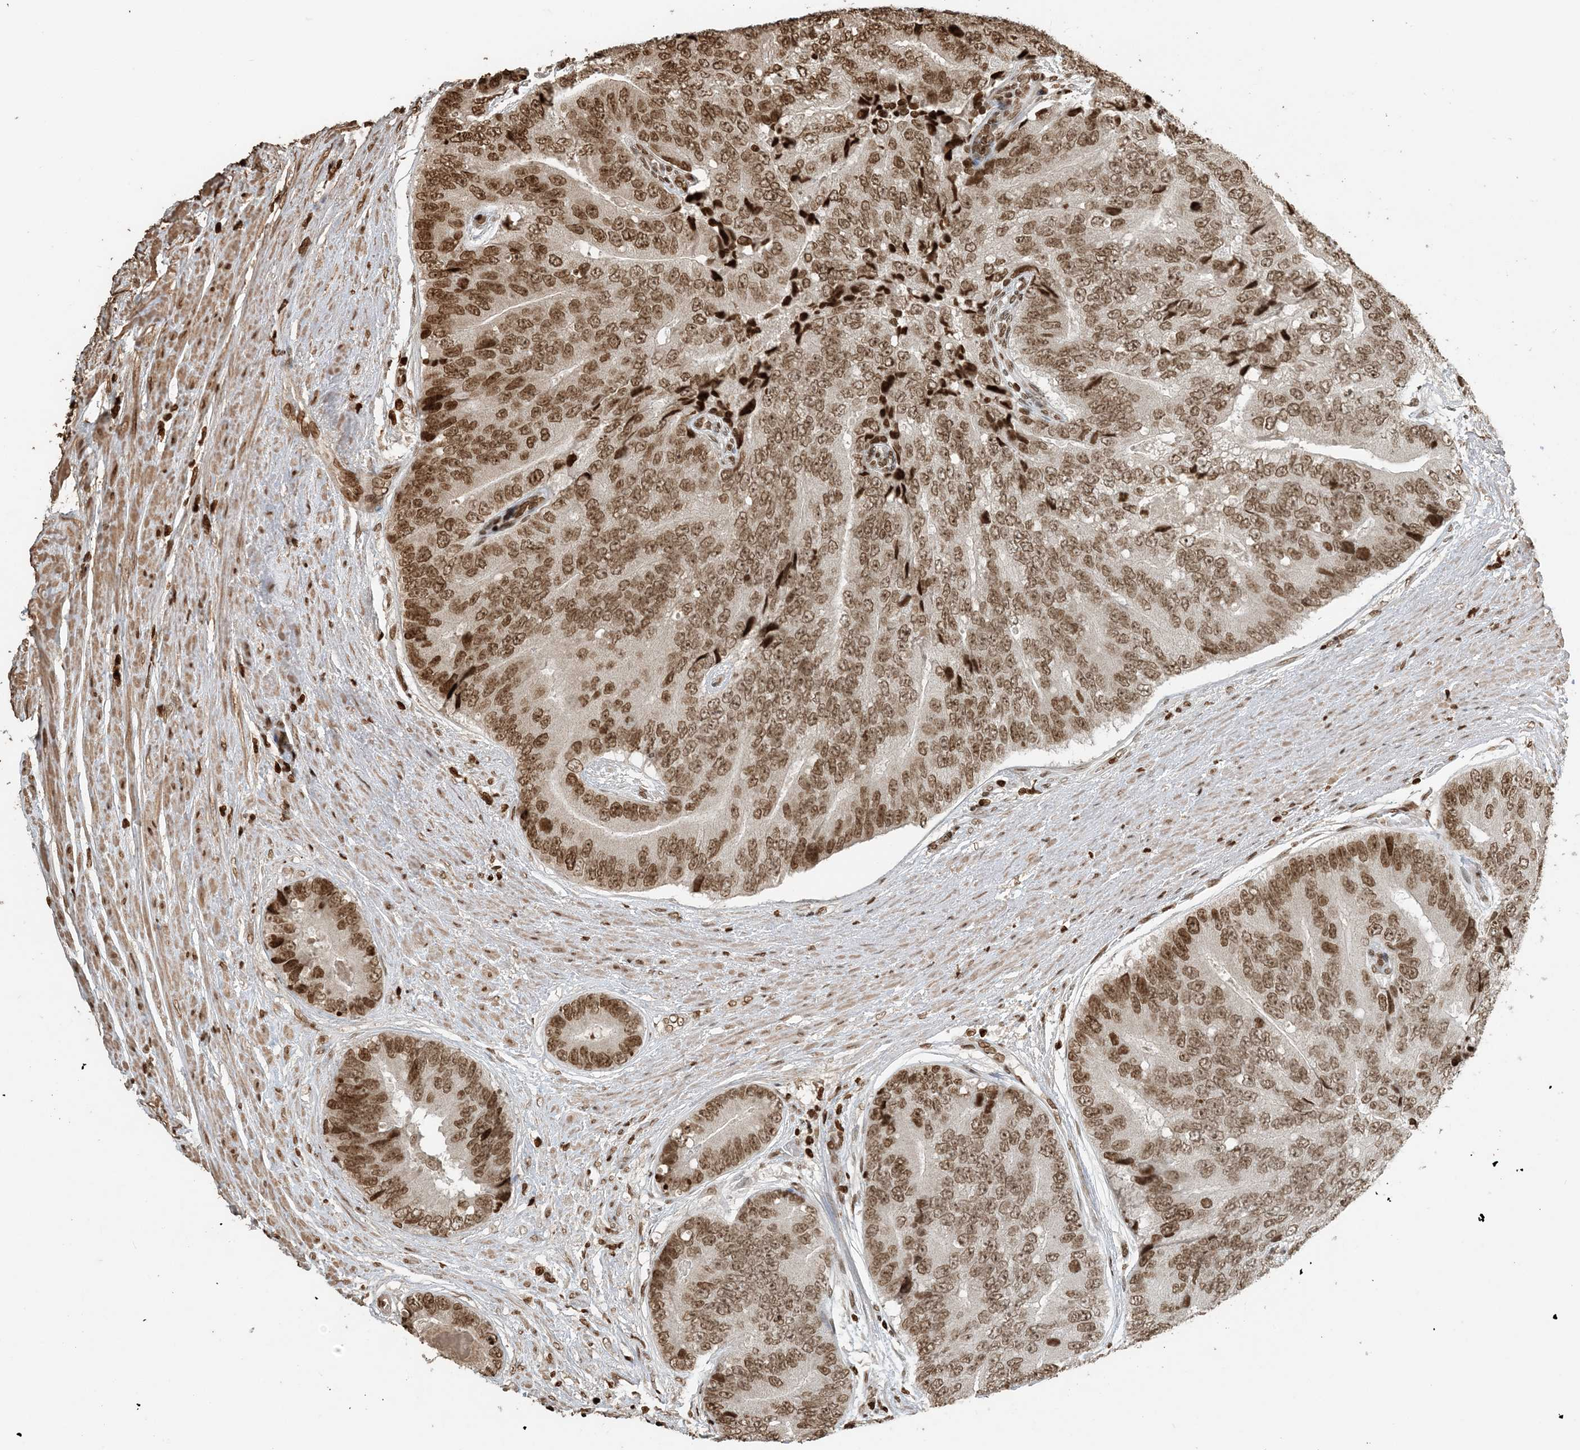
{"staining": {"intensity": "moderate", "quantity": ">75%", "location": "nuclear"}, "tissue": "prostate cancer", "cell_type": "Tumor cells", "image_type": "cancer", "snomed": [{"axis": "morphology", "description": "Adenocarcinoma, High grade"}, {"axis": "topography", "description": "Prostate"}], "caption": "Immunohistochemistry photomicrograph of adenocarcinoma (high-grade) (prostate) stained for a protein (brown), which reveals medium levels of moderate nuclear staining in about >75% of tumor cells.", "gene": "H3-3B", "patient": {"sex": "male", "age": 70}}